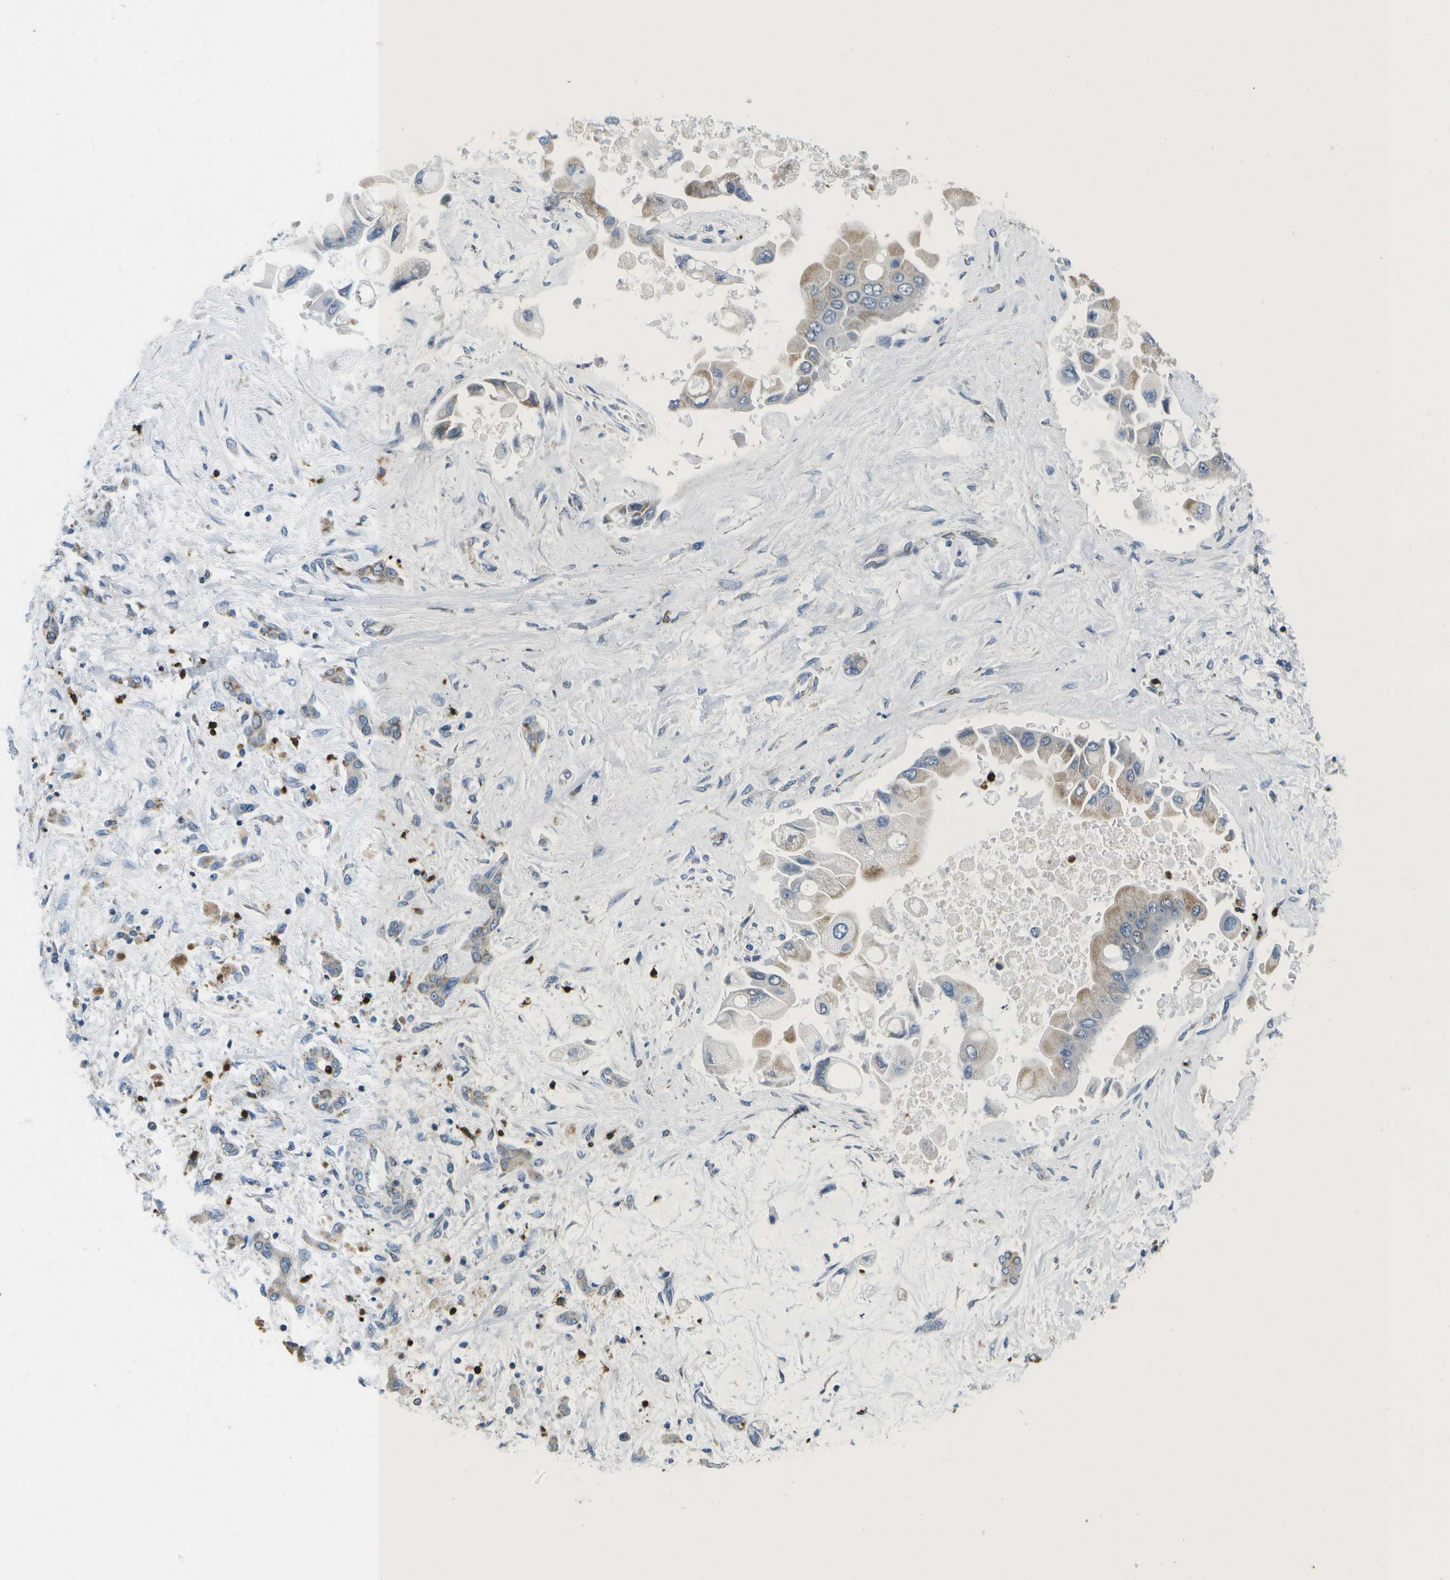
{"staining": {"intensity": "weak", "quantity": "<25%", "location": "cytoplasmic/membranous"}, "tissue": "liver cancer", "cell_type": "Tumor cells", "image_type": "cancer", "snomed": [{"axis": "morphology", "description": "Cholangiocarcinoma"}, {"axis": "topography", "description": "Liver"}], "caption": "Human liver cancer (cholangiocarcinoma) stained for a protein using immunohistochemistry shows no staining in tumor cells.", "gene": "GALNT15", "patient": {"sex": "male", "age": 50}}